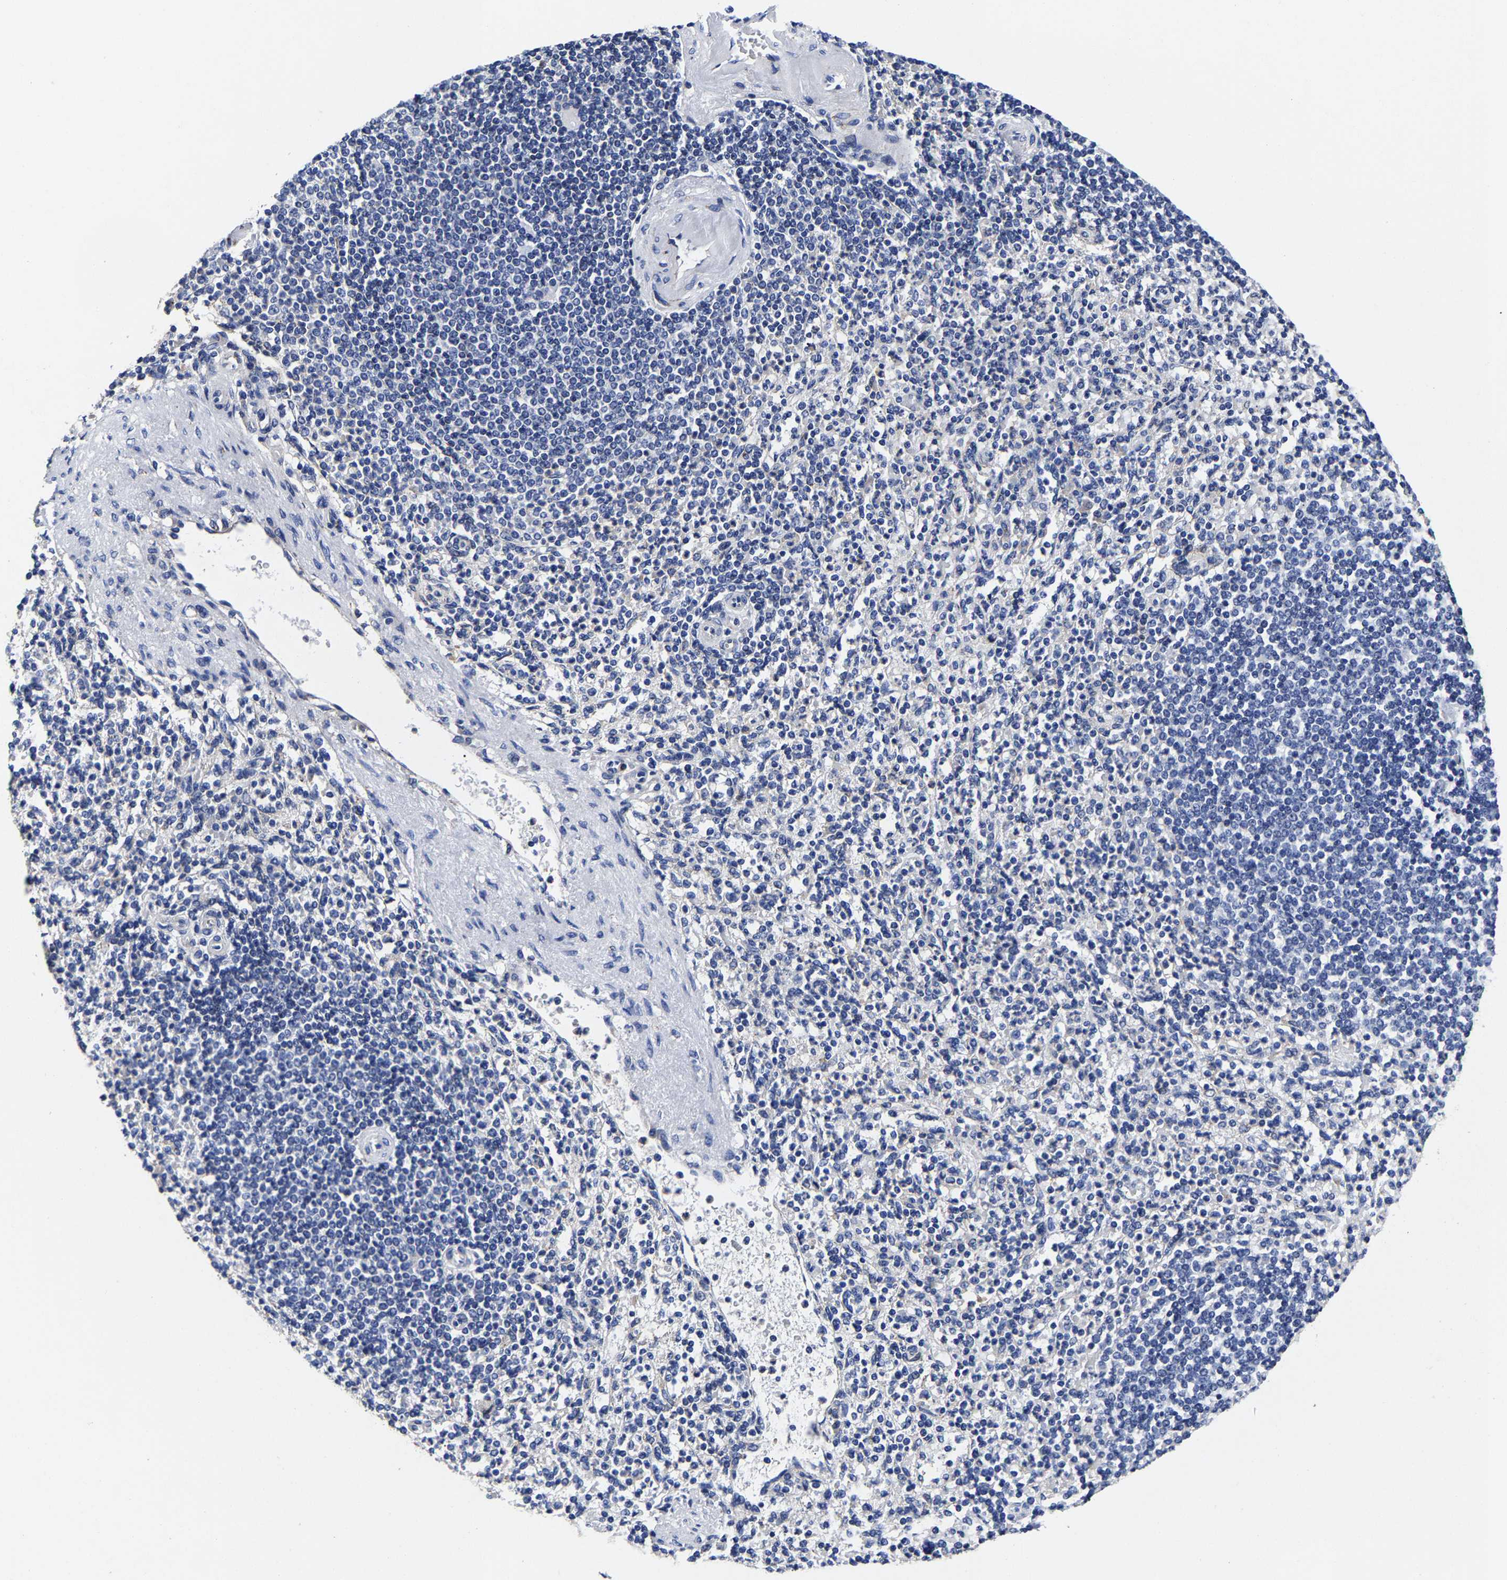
{"staining": {"intensity": "negative", "quantity": "none", "location": "none"}, "tissue": "spleen", "cell_type": "Cells in red pulp", "image_type": "normal", "snomed": [{"axis": "morphology", "description": "Normal tissue, NOS"}, {"axis": "topography", "description": "Spleen"}], "caption": "Immunohistochemical staining of normal human spleen shows no significant expression in cells in red pulp.", "gene": "AASS", "patient": {"sex": "female", "age": 74}}